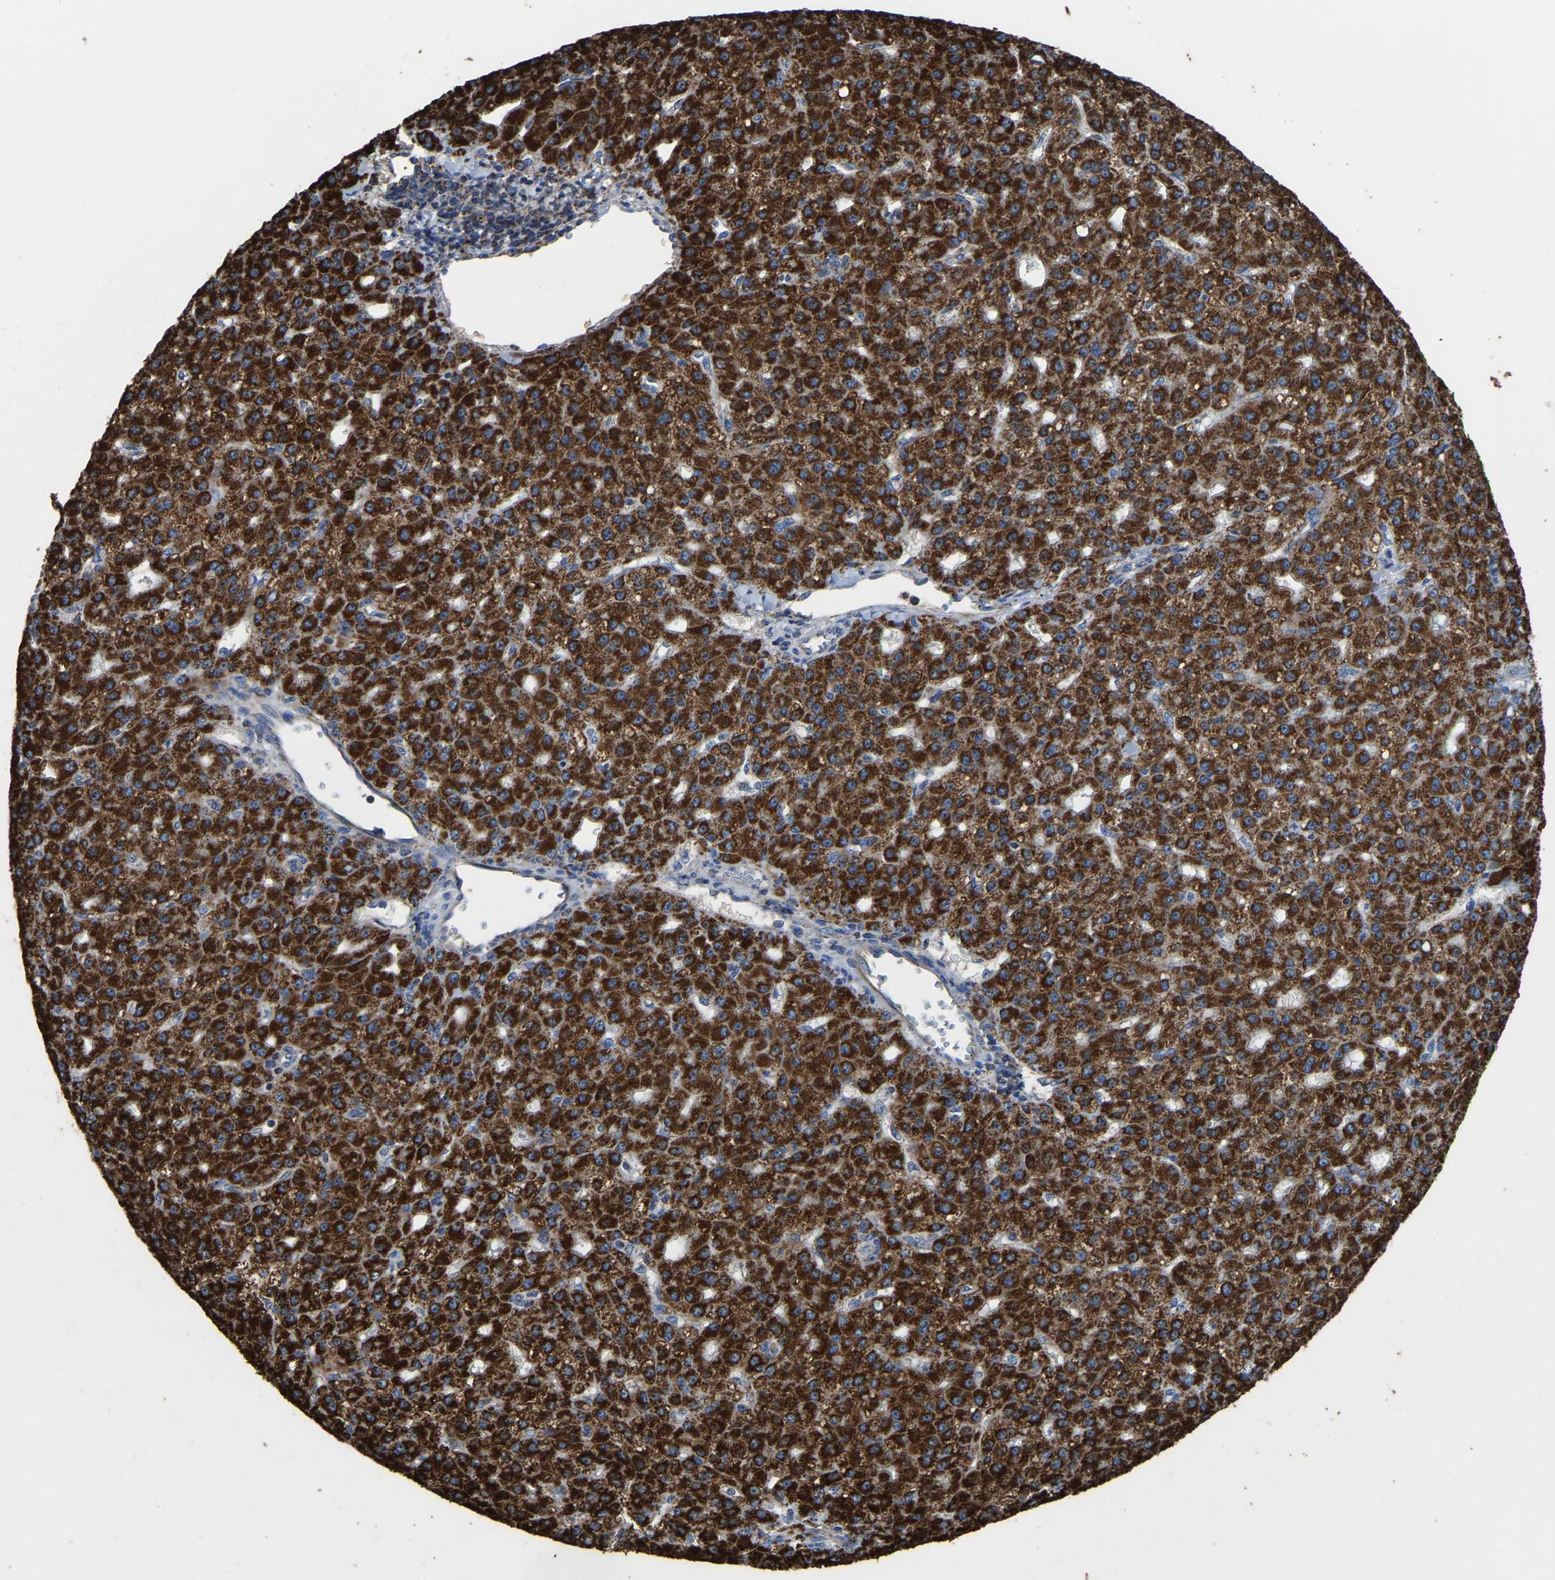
{"staining": {"intensity": "strong", "quantity": ">75%", "location": "cytoplasmic/membranous"}, "tissue": "liver cancer", "cell_type": "Tumor cells", "image_type": "cancer", "snomed": [{"axis": "morphology", "description": "Carcinoma, Hepatocellular, NOS"}, {"axis": "topography", "description": "Liver"}], "caption": "Tumor cells display strong cytoplasmic/membranous positivity in about >75% of cells in liver cancer (hepatocellular carcinoma).", "gene": "ETFA", "patient": {"sex": "male", "age": 67}}